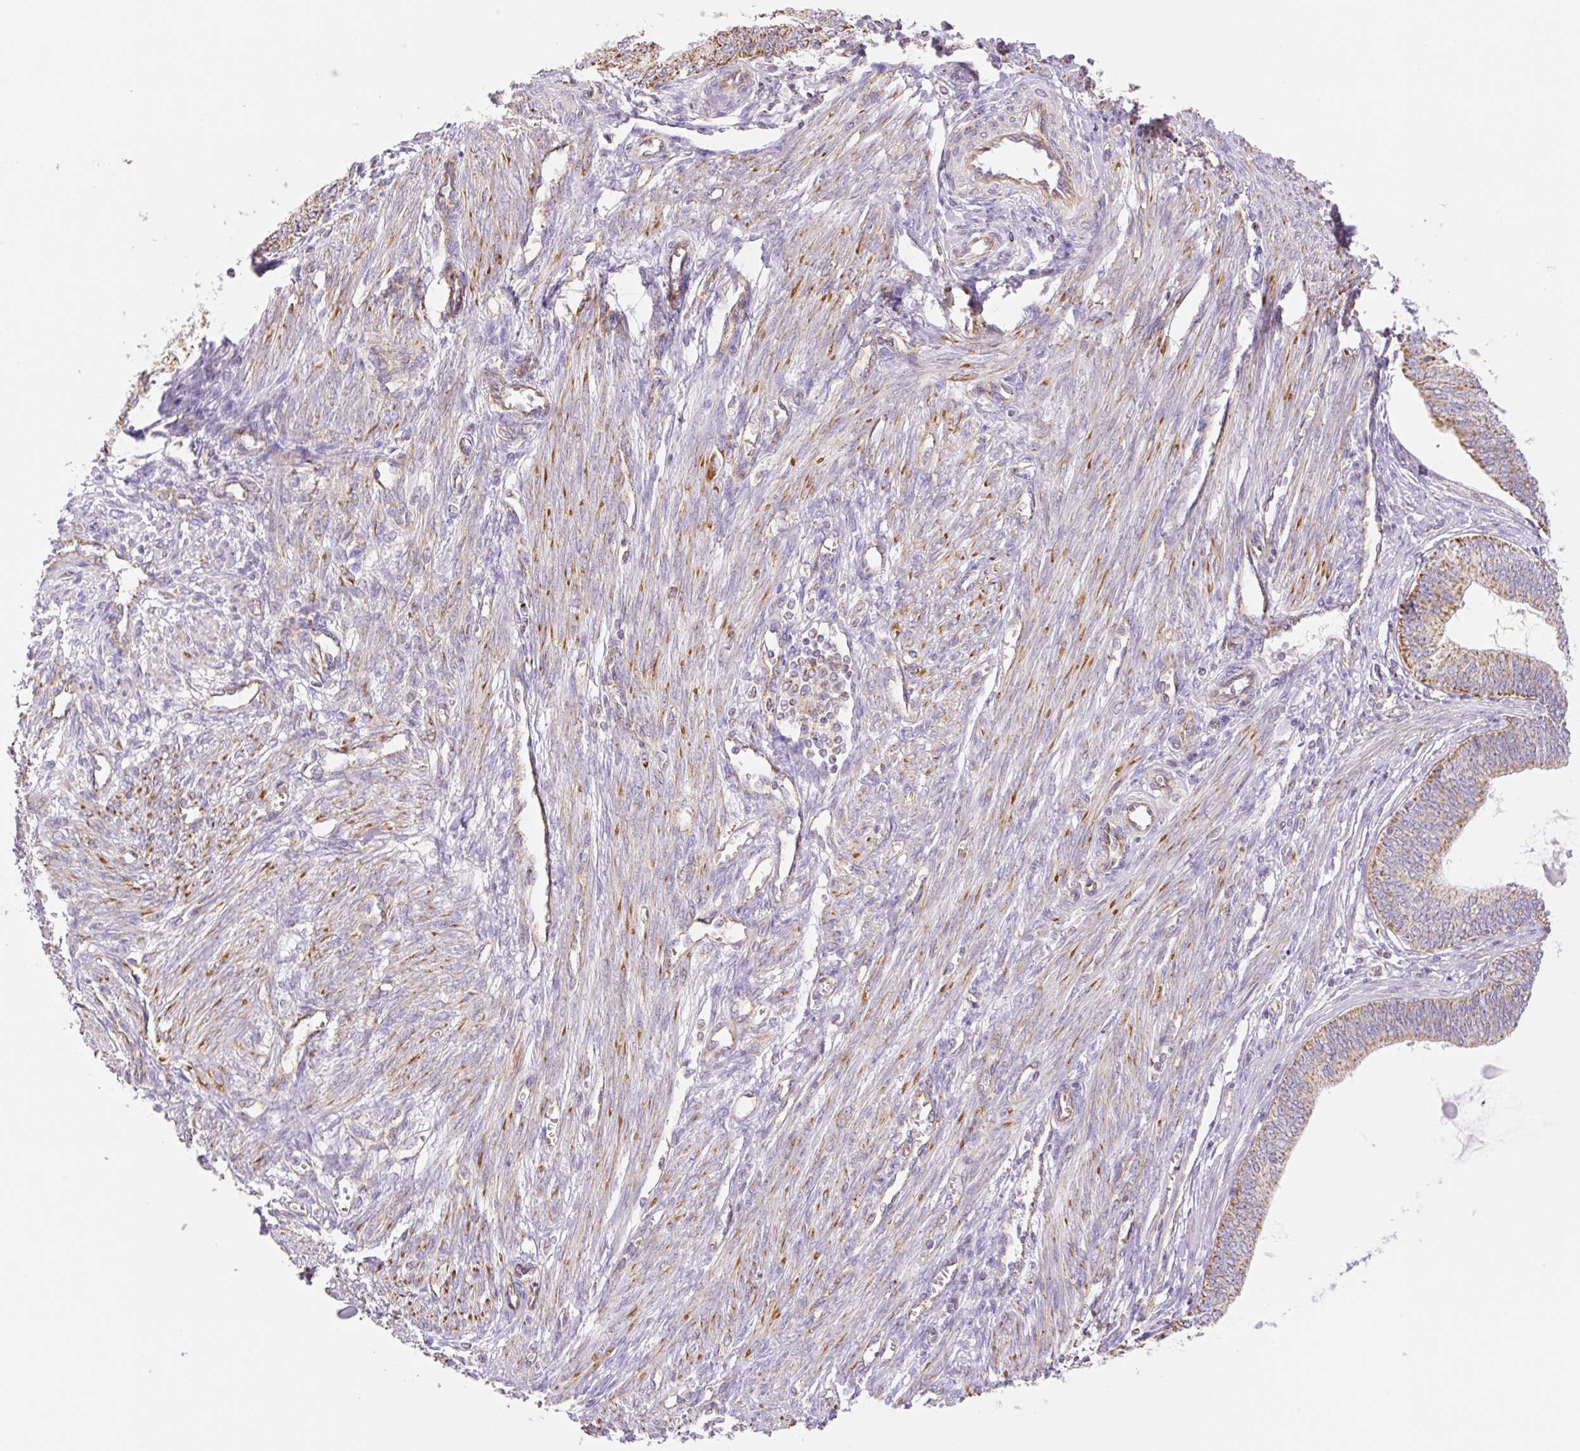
{"staining": {"intensity": "moderate", "quantity": ">75%", "location": "cytoplasmic/membranous"}, "tissue": "endometrial cancer", "cell_type": "Tumor cells", "image_type": "cancer", "snomed": [{"axis": "morphology", "description": "Adenocarcinoma, NOS"}, {"axis": "topography", "description": "Endometrium"}], "caption": "Brown immunohistochemical staining in human endometrial cancer (adenocarcinoma) demonstrates moderate cytoplasmic/membranous positivity in about >75% of tumor cells. The staining is performed using DAB (3,3'-diaminobenzidine) brown chromogen to label protein expression. The nuclei are counter-stained blue using hematoxylin.", "gene": "ESAM", "patient": {"sex": "female", "age": 68}}